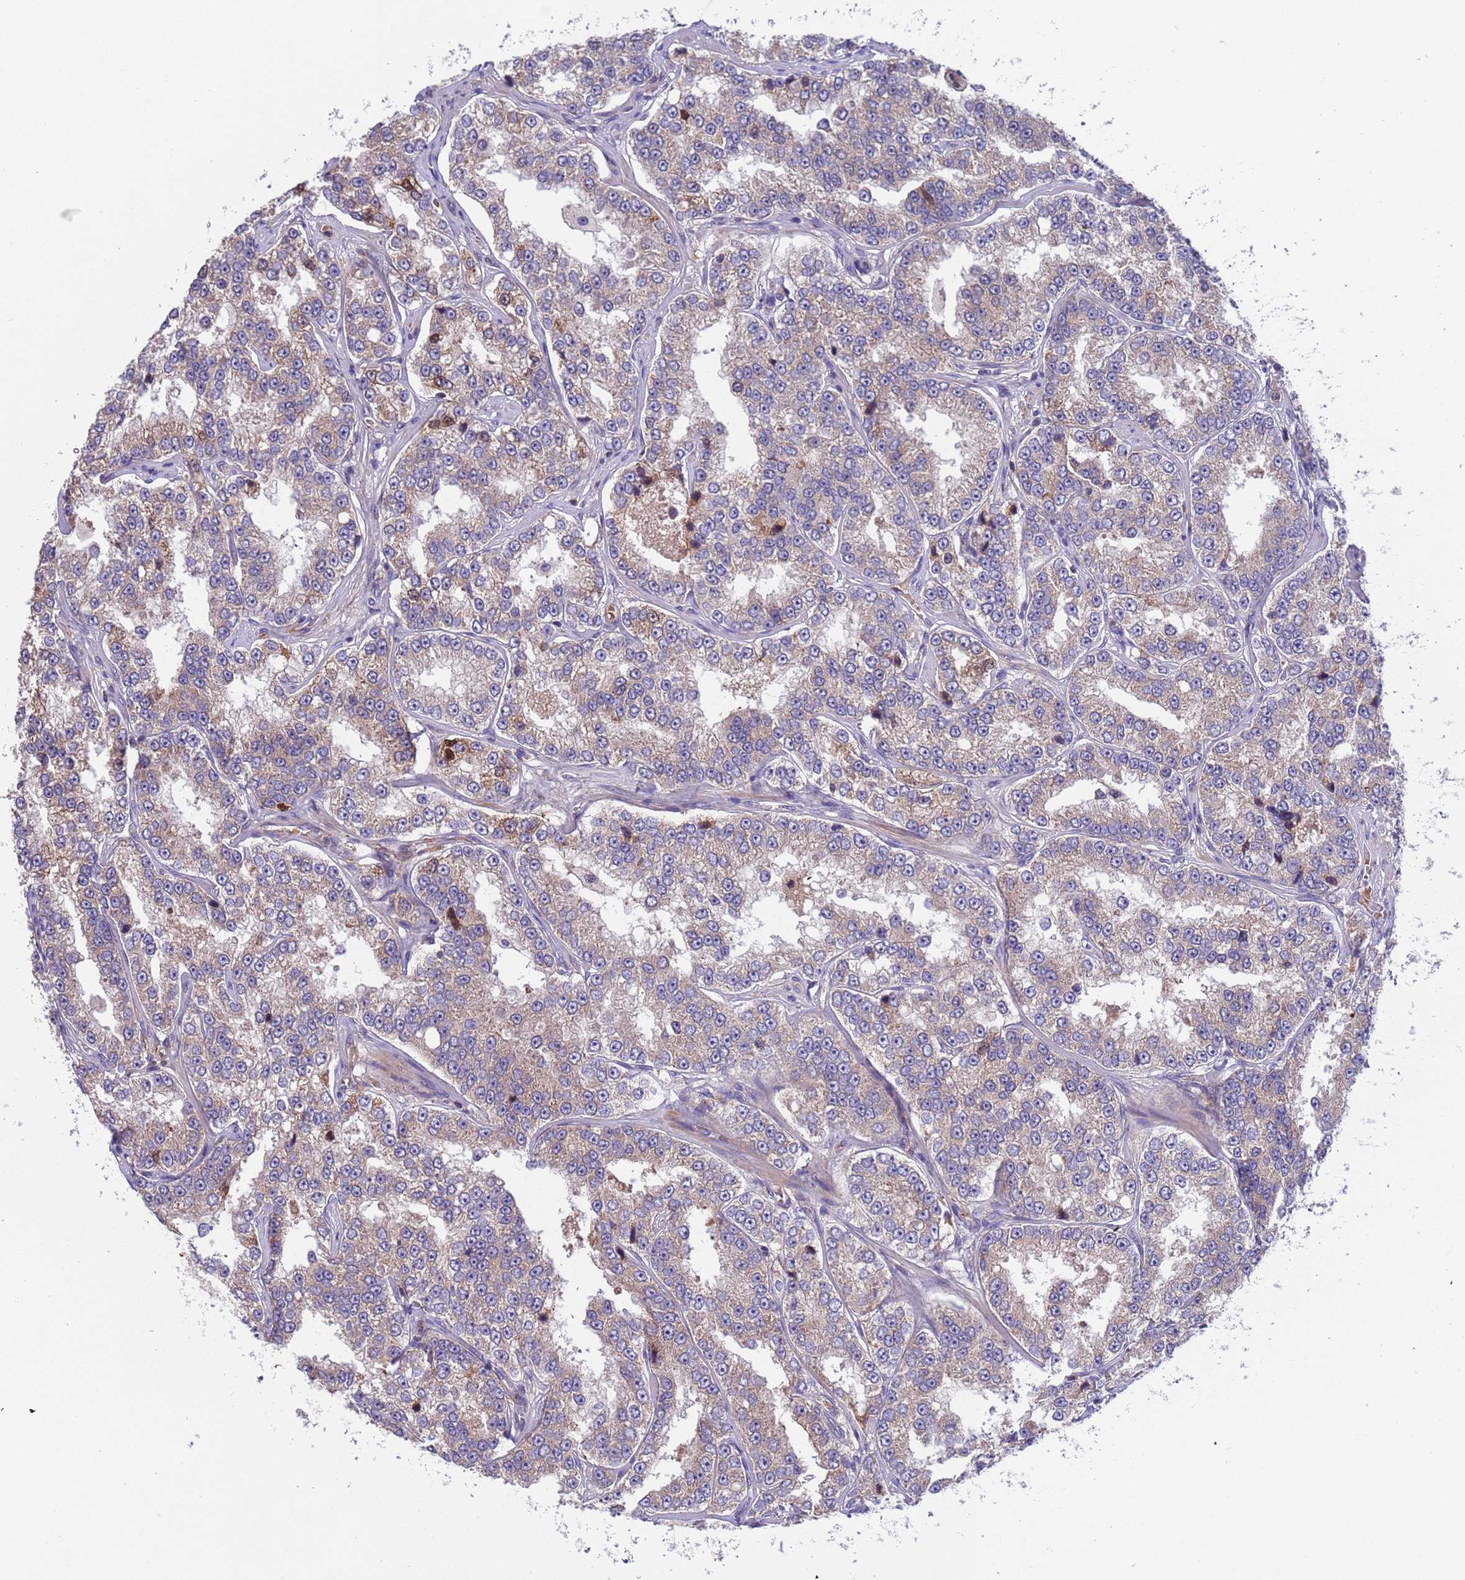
{"staining": {"intensity": "weak", "quantity": "<25%", "location": "cytoplasmic/membranous"}, "tissue": "prostate cancer", "cell_type": "Tumor cells", "image_type": "cancer", "snomed": [{"axis": "morphology", "description": "Normal tissue, NOS"}, {"axis": "morphology", "description": "Adenocarcinoma, High grade"}, {"axis": "topography", "description": "Prostate"}], "caption": "The photomicrograph demonstrates no staining of tumor cells in prostate cancer (adenocarcinoma (high-grade)).", "gene": "PARP16", "patient": {"sex": "male", "age": 83}}